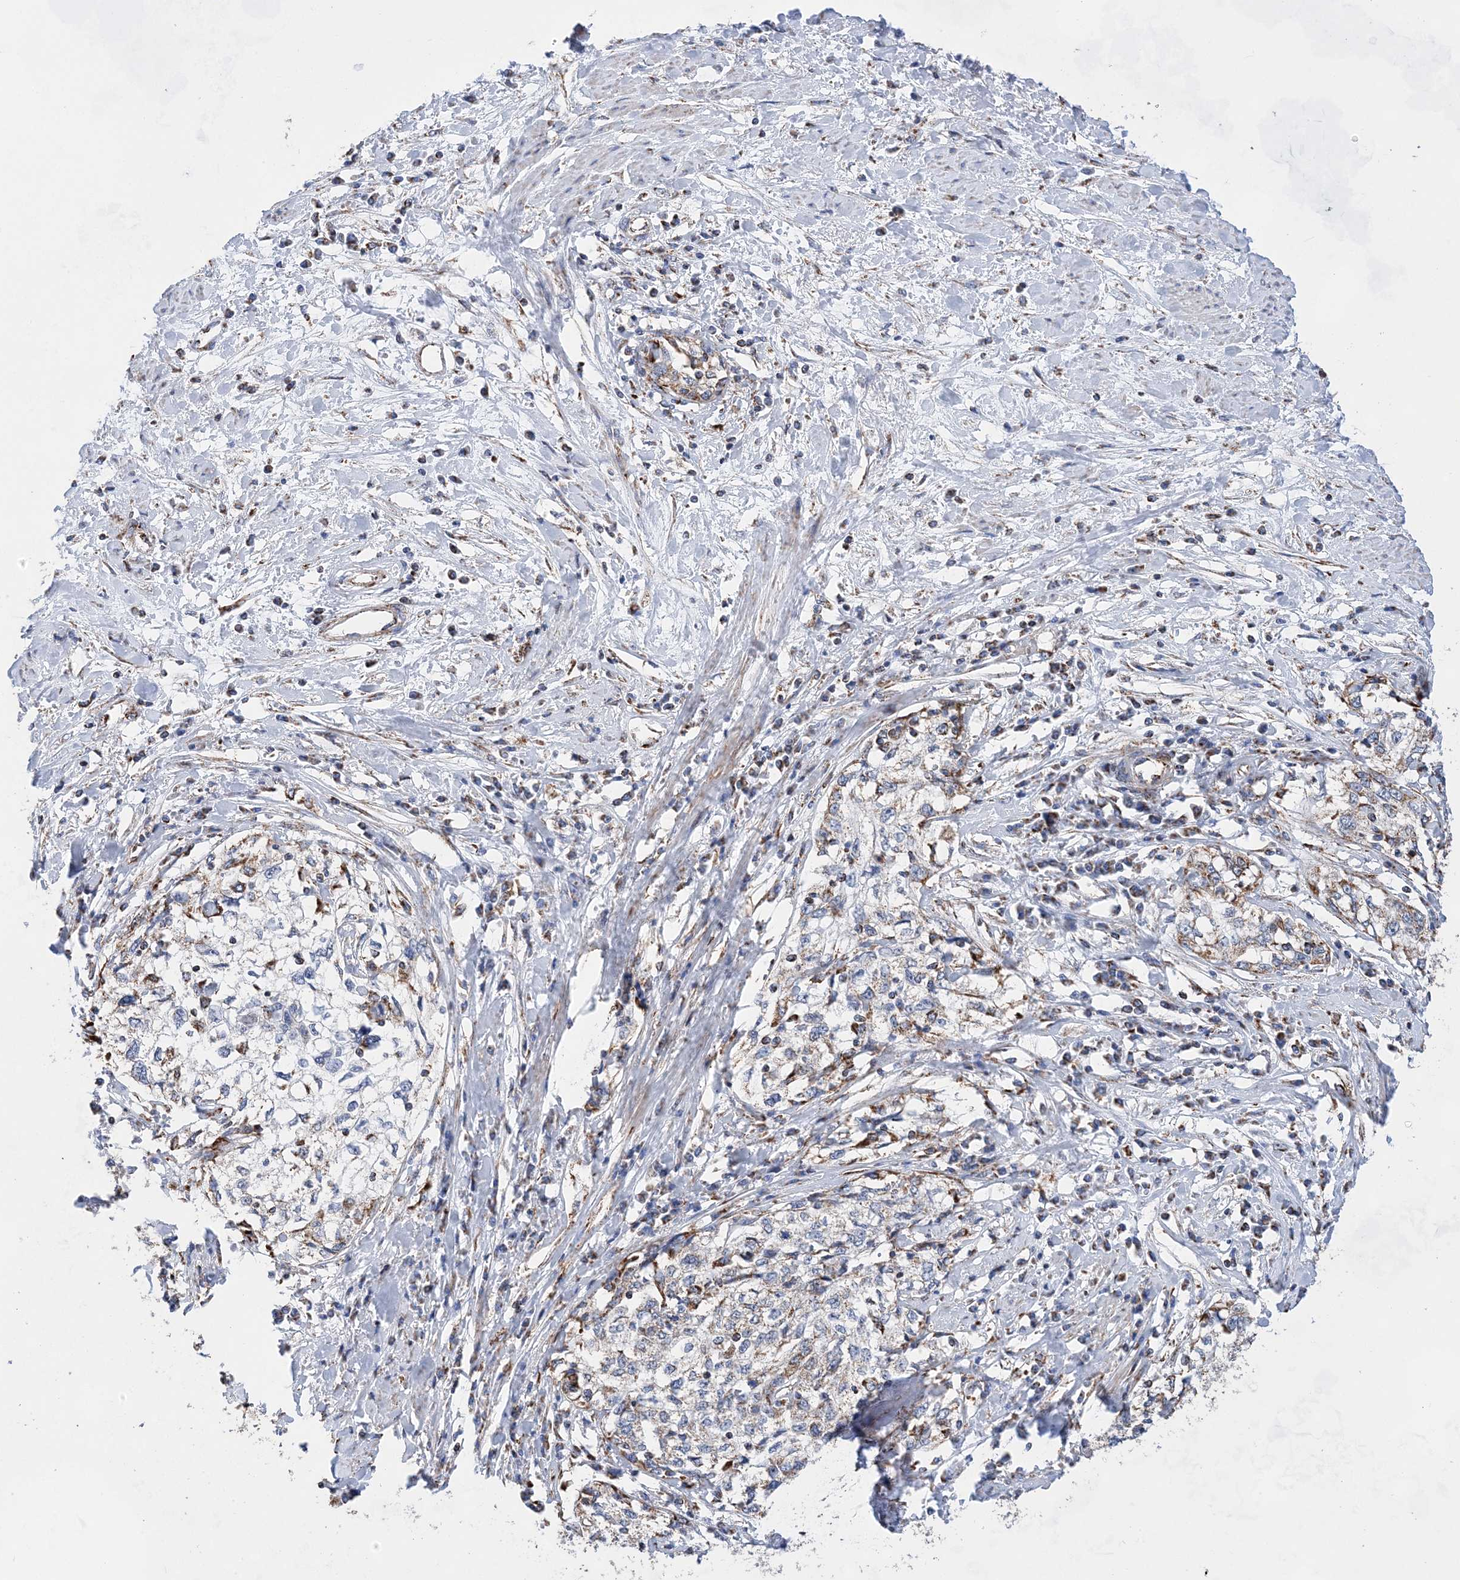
{"staining": {"intensity": "moderate", "quantity": "<25%", "location": "cytoplasmic/membranous"}, "tissue": "cervical cancer", "cell_type": "Tumor cells", "image_type": "cancer", "snomed": [{"axis": "morphology", "description": "Squamous cell carcinoma, NOS"}, {"axis": "topography", "description": "Cervix"}], "caption": "Immunohistochemistry micrograph of neoplastic tissue: cervical squamous cell carcinoma stained using immunohistochemistry (IHC) exhibits low levels of moderate protein expression localized specifically in the cytoplasmic/membranous of tumor cells, appearing as a cytoplasmic/membranous brown color.", "gene": "ACOT9", "patient": {"sex": "female", "age": 57}}